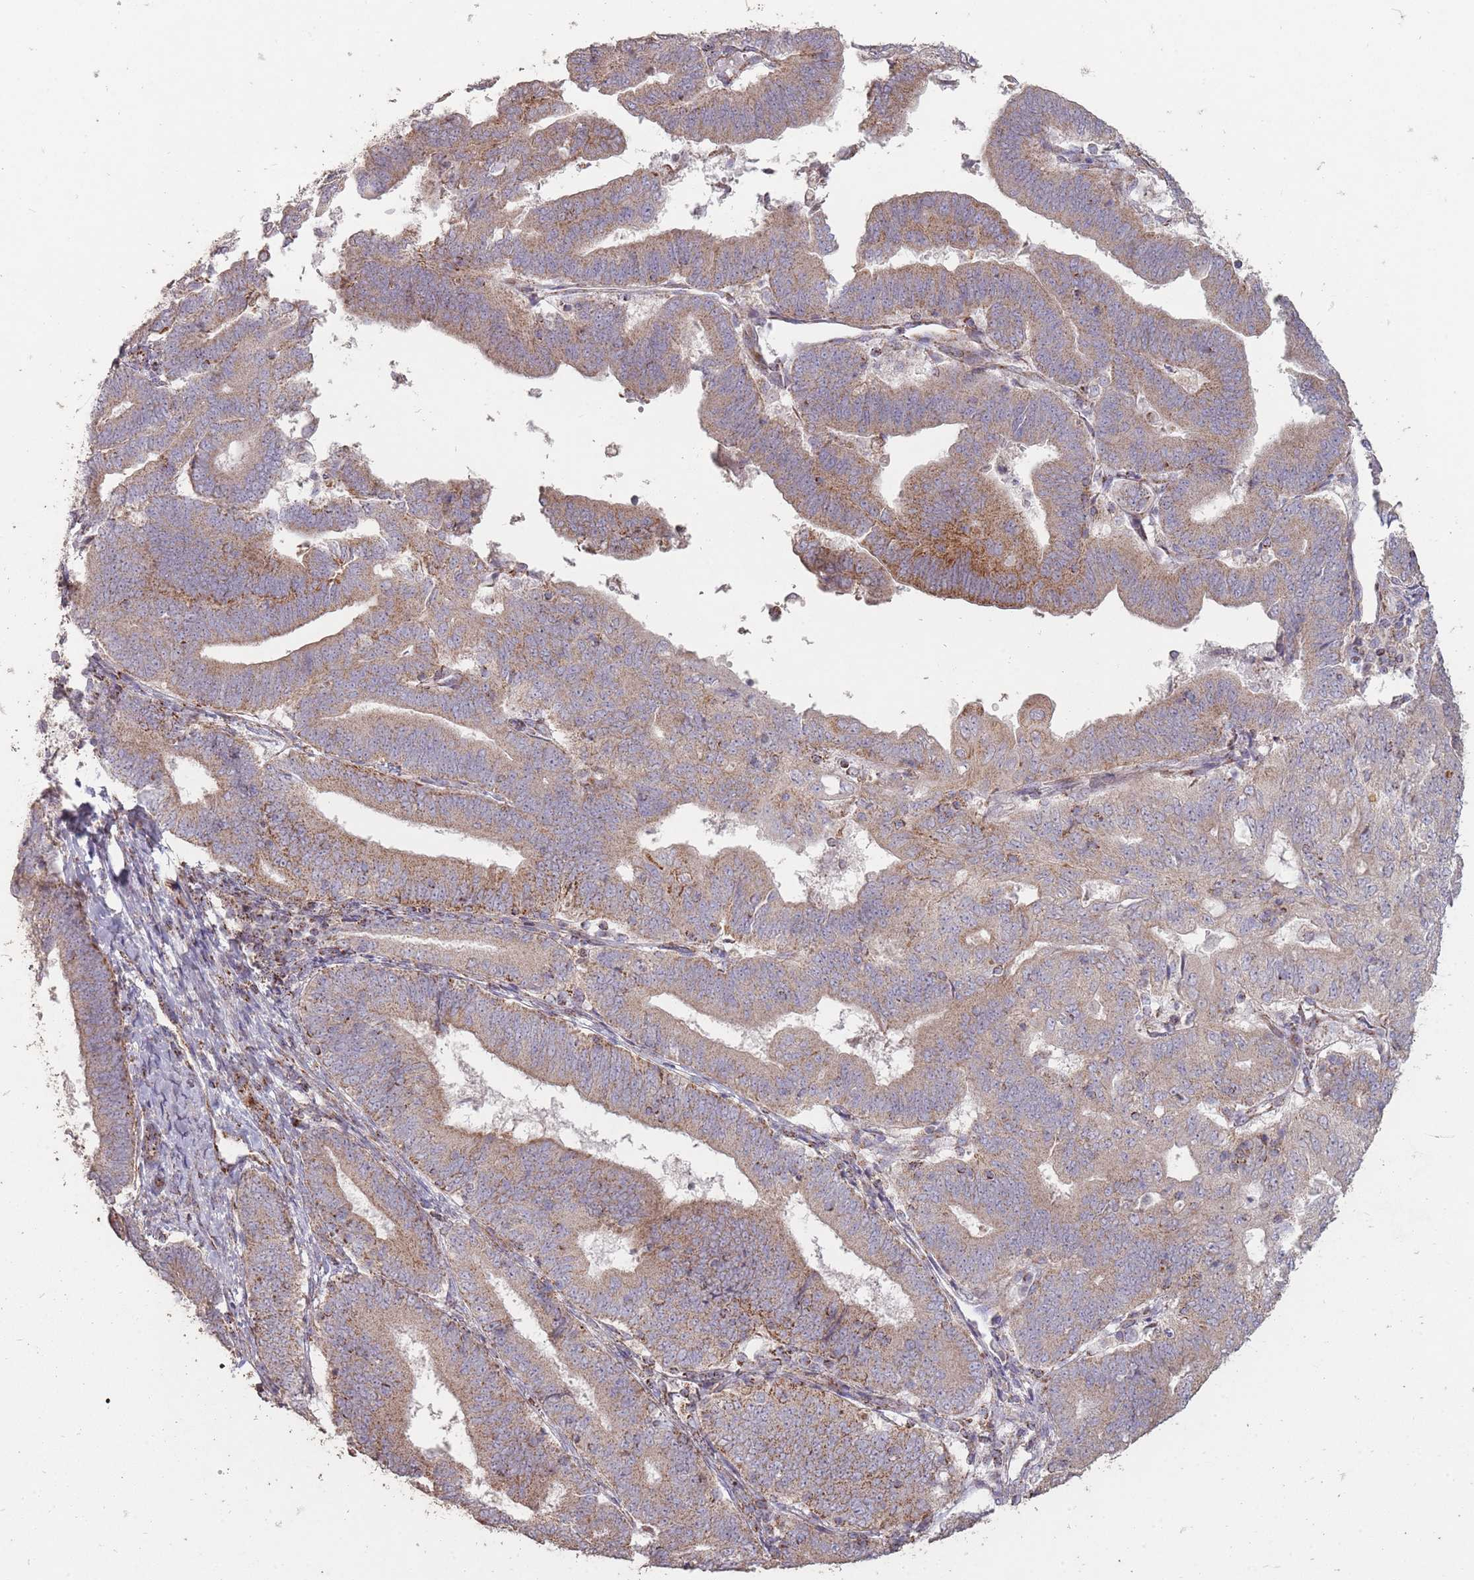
{"staining": {"intensity": "moderate", "quantity": ">75%", "location": "cytoplasmic/membranous"}, "tissue": "endometrial cancer", "cell_type": "Tumor cells", "image_type": "cancer", "snomed": [{"axis": "morphology", "description": "Adenocarcinoma, NOS"}, {"axis": "topography", "description": "Endometrium"}], "caption": "Brown immunohistochemical staining in human endometrial cancer (adenocarcinoma) displays moderate cytoplasmic/membranous expression in about >75% of tumor cells.", "gene": "CNOT8", "patient": {"sex": "female", "age": 70}}